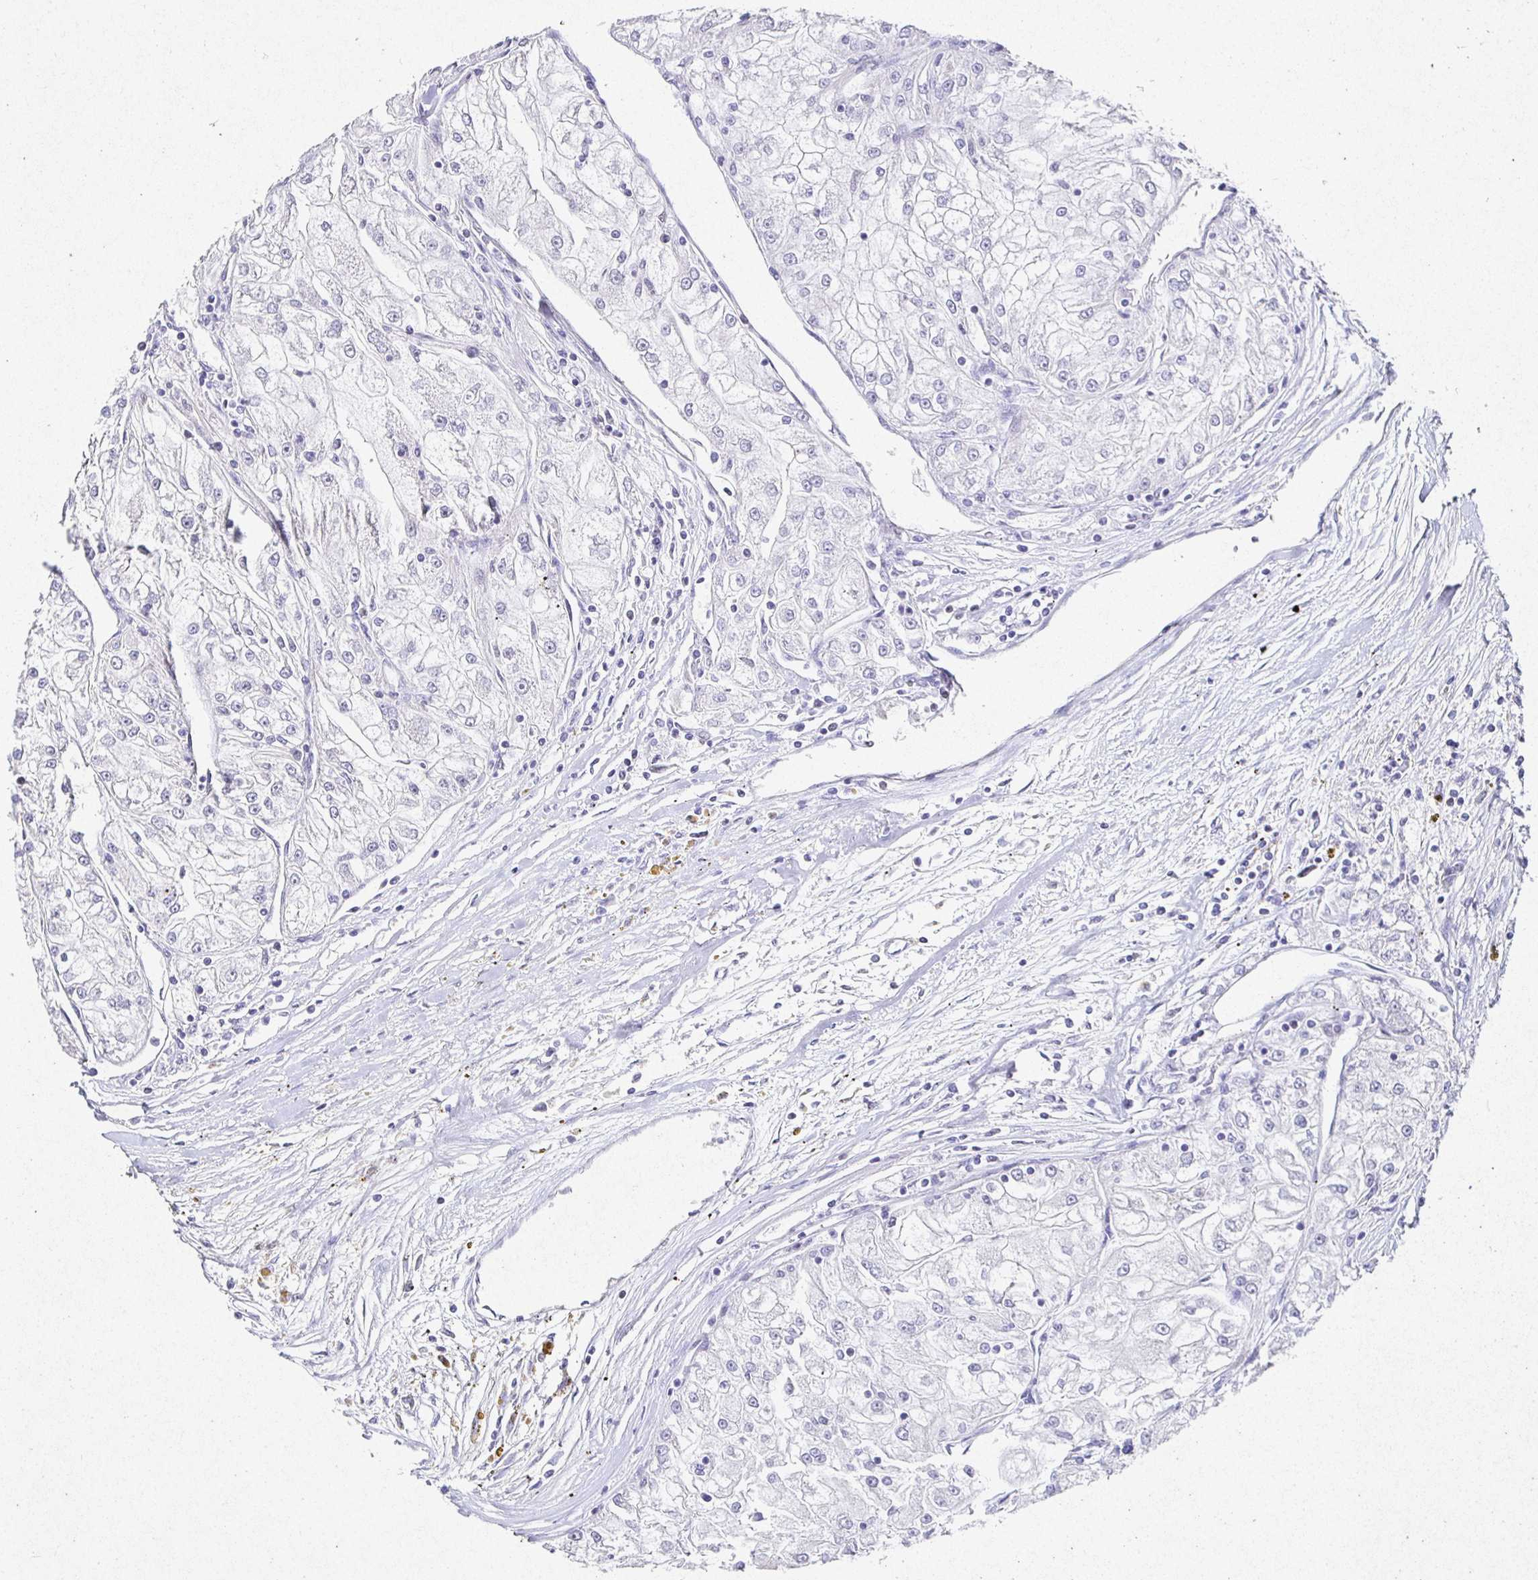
{"staining": {"intensity": "negative", "quantity": "none", "location": "none"}, "tissue": "renal cancer", "cell_type": "Tumor cells", "image_type": "cancer", "snomed": [{"axis": "morphology", "description": "Adenocarcinoma, NOS"}, {"axis": "topography", "description": "Kidney"}], "caption": "A high-resolution histopathology image shows immunohistochemistry staining of adenocarcinoma (renal), which exhibits no significant expression in tumor cells.", "gene": "SATB1", "patient": {"sex": "female", "age": 72}}